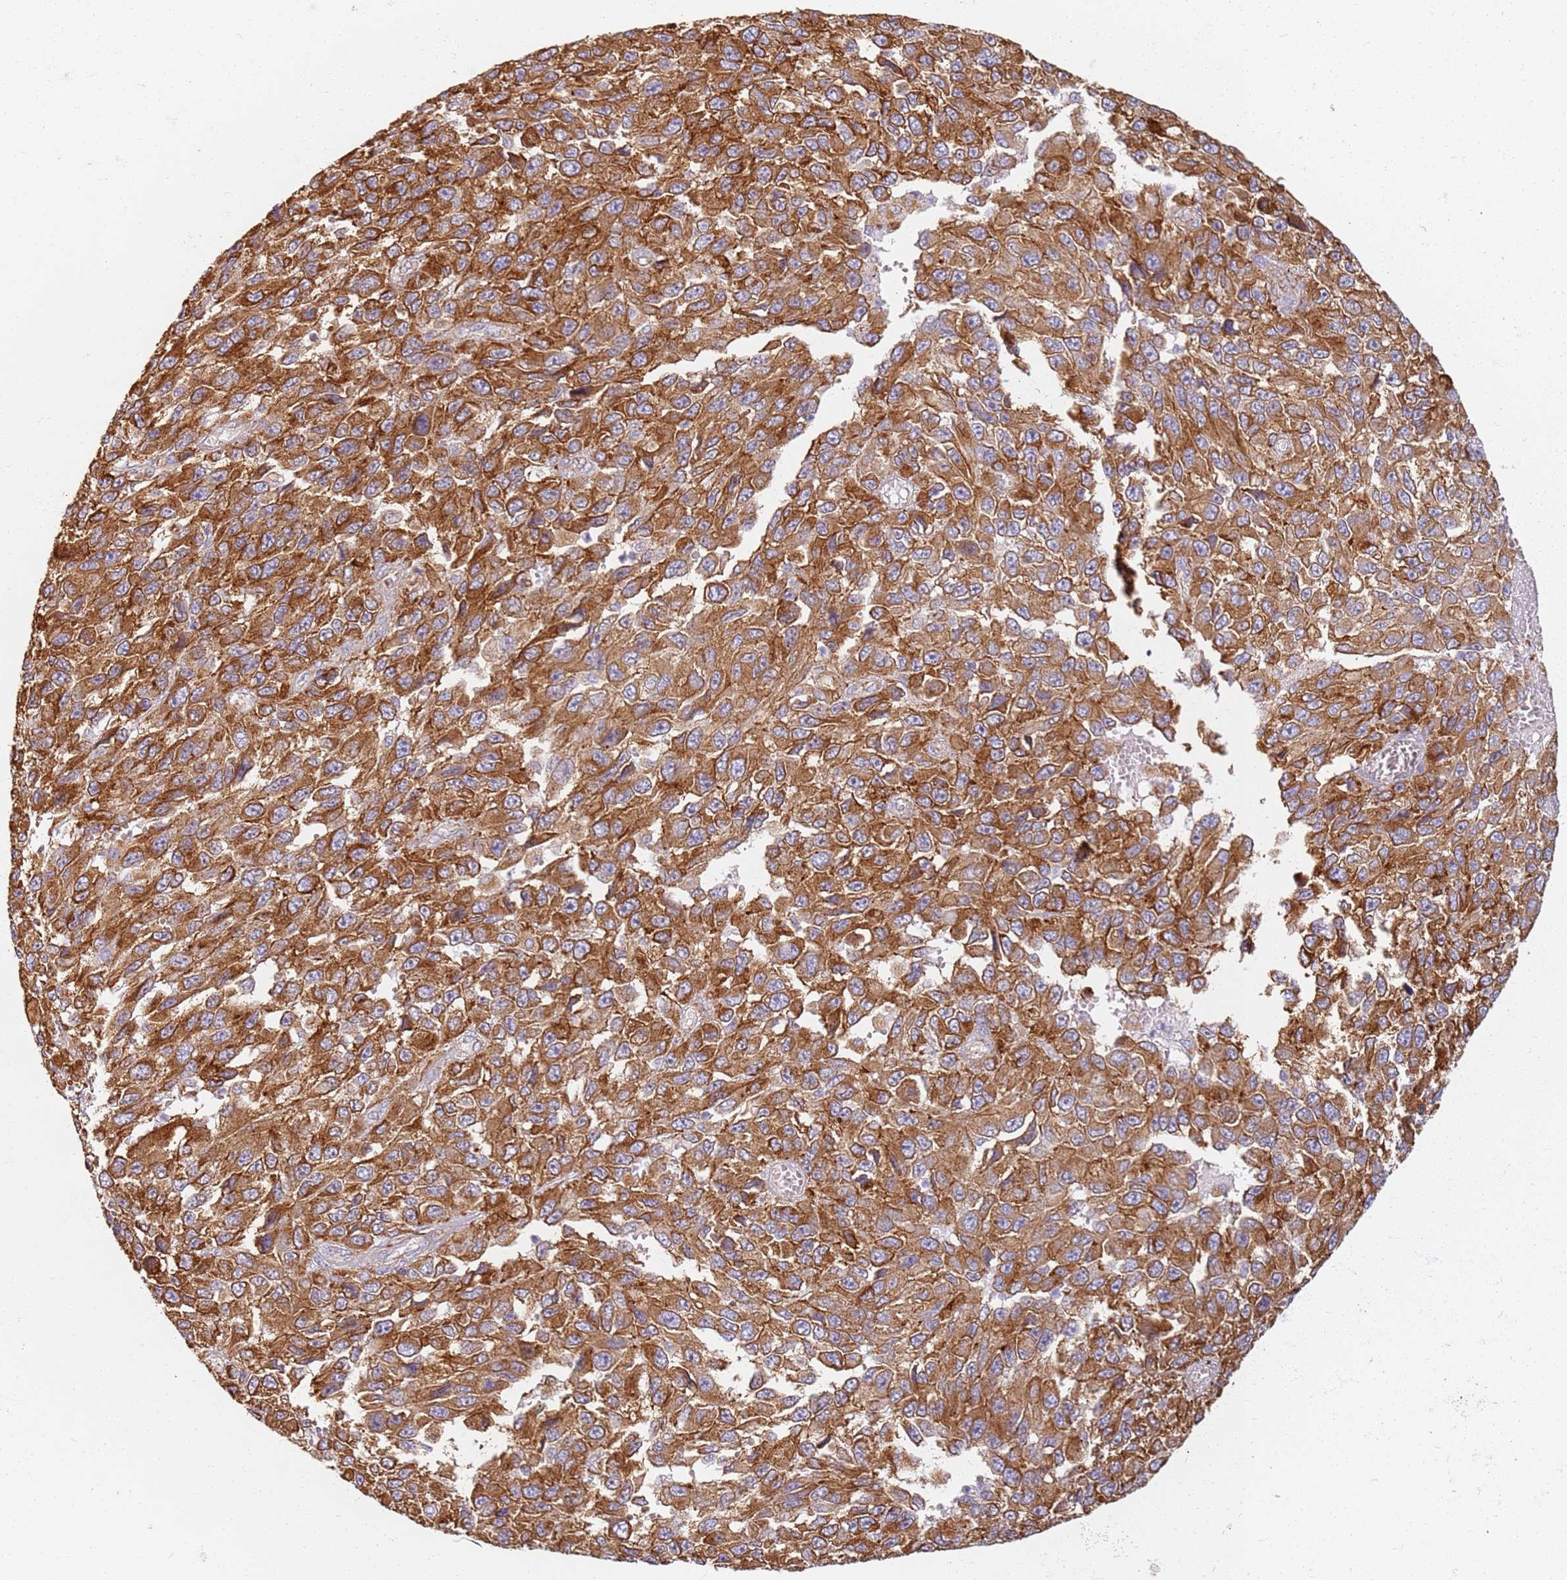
{"staining": {"intensity": "strong", "quantity": ">75%", "location": "cytoplasmic/membranous"}, "tissue": "melanoma", "cell_type": "Tumor cells", "image_type": "cancer", "snomed": [{"axis": "morphology", "description": "Normal tissue, NOS"}, {"axis": "morphology", "description": "Malignant melanoma, NOS"}, {"axis": "topography", "description": "Skin"}], "caption": "Protein expression analysis of human malignant melanoma reveals strong cytoplasmic/membranous expression in approximately >75% of tumor cells. The protein is stained brown, and the nuclei are stained in blue (DAB IHC with brightfield microscopy, high magnification).", "gene": "PROKR2", "patient": {"sex": "female", "age": 96}}